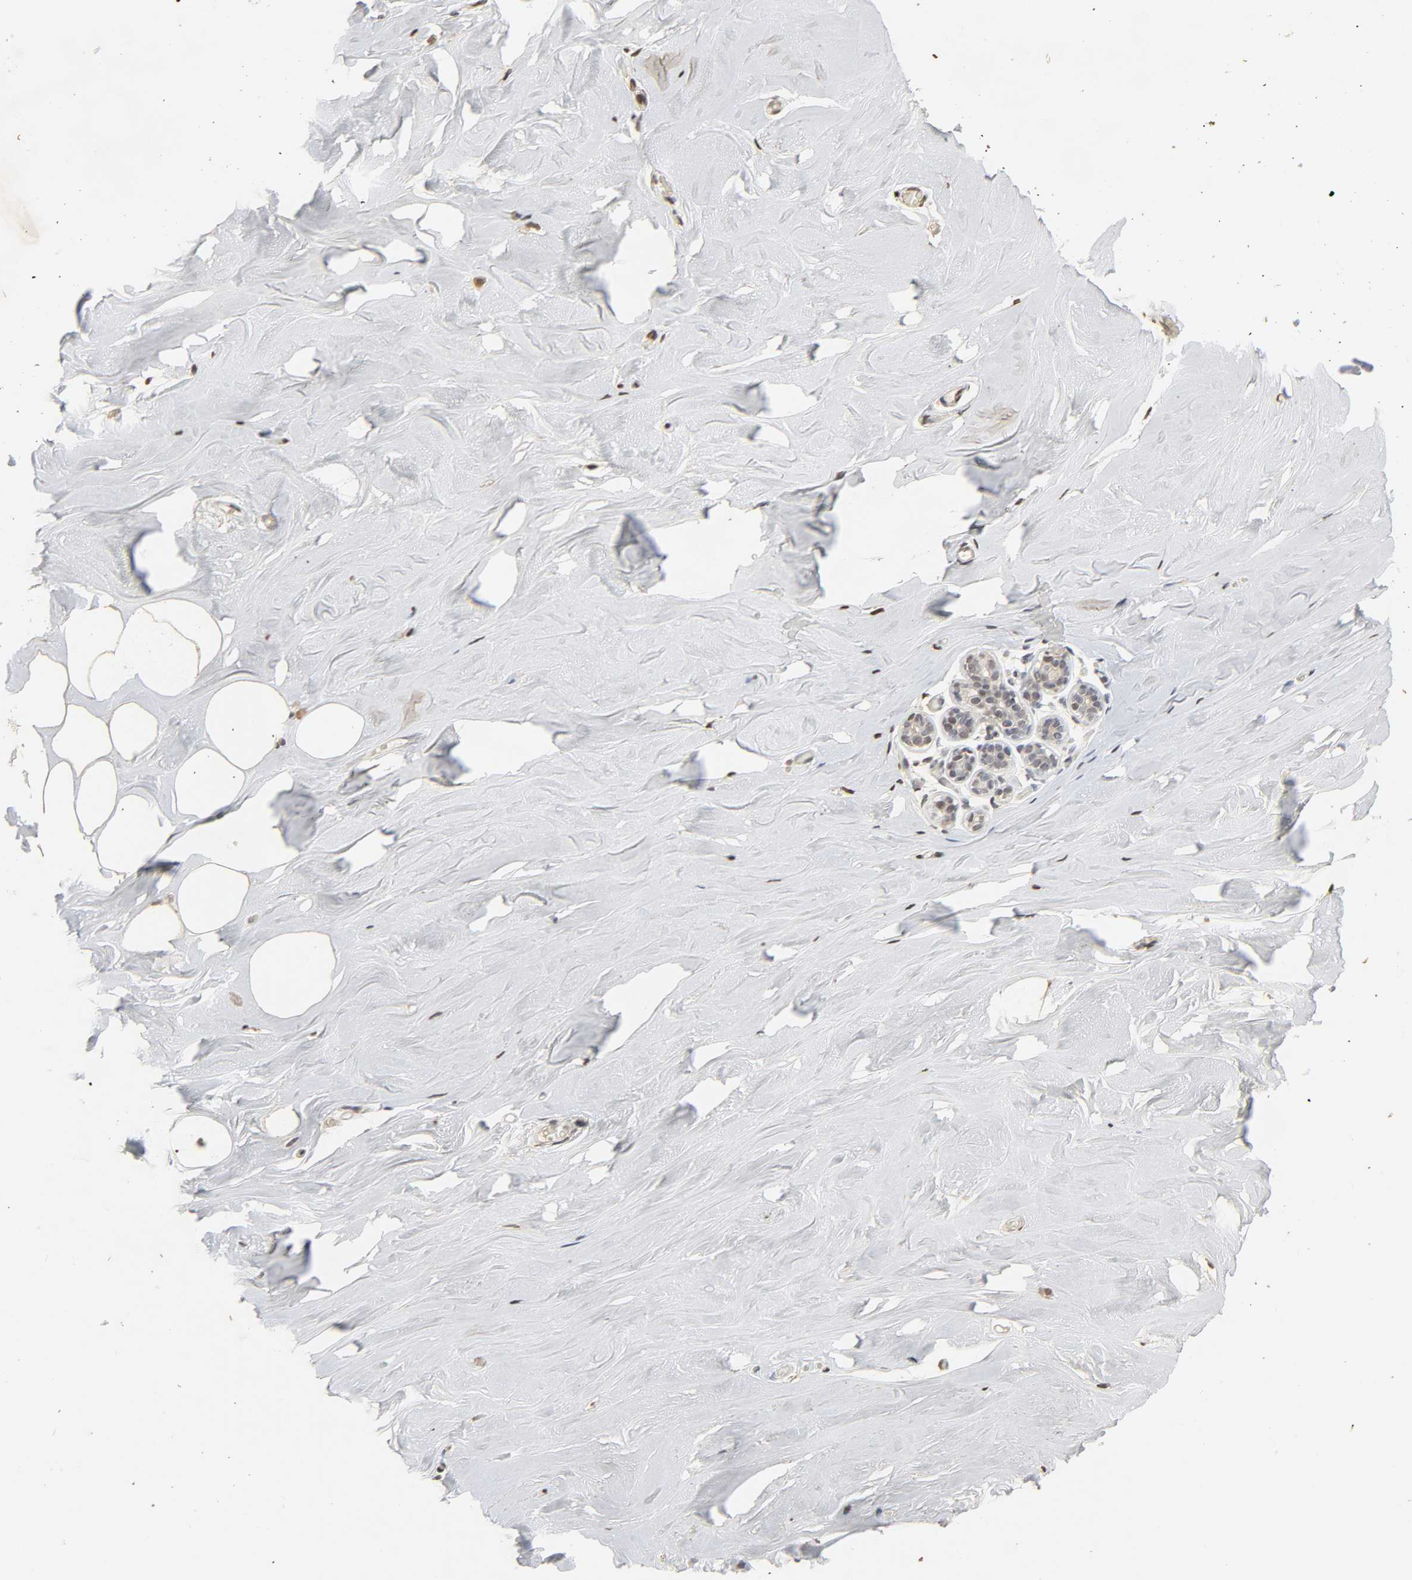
{"staining": {"intensity": "negative", "quantity": "none", "location": "none"}, "tissue": "breast", "cell_type": "Adipocytes", "image_type": "normal", "snomed": [{"axis": "morphology", "description": "Normal tissue, NOS"}, {"axis": "topography", "description": "Breast"}], "caption": "Immunohistochemistry micrograph of benign human breast stained for a protein (brown), which exhibits no expression in adipocytes. (Brightfield microscopy of DAB (3,3'-diaminobenzidine) immunohistochemistry at high magnification).", "gene": "NCOA6", "patient": {"sex": "female", "age": 75}}